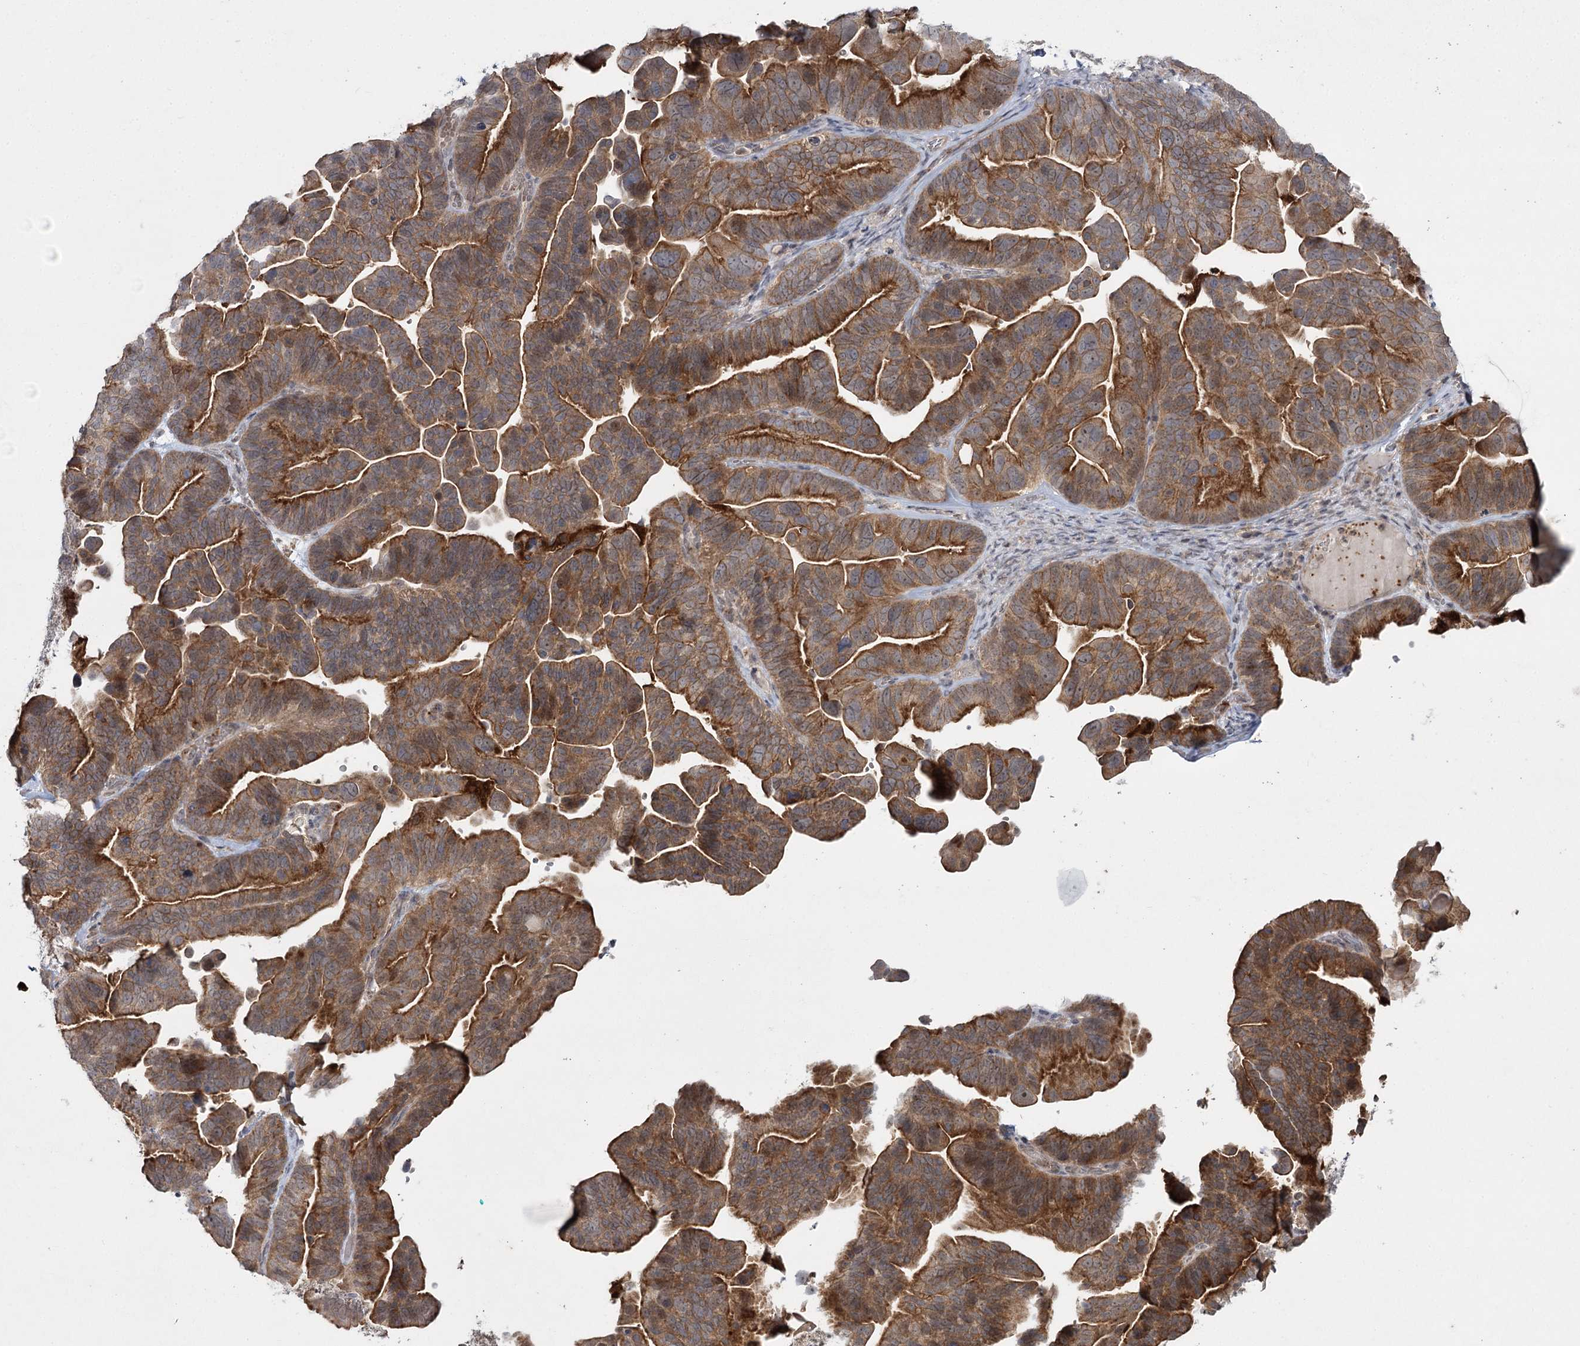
{"staining": {"intensity": "strong", "quantity": ">75%", "location": "cytoplasmic/membranous"}, "tissue": "ovarian cancer", "cell_type": "Tumor cells", "image_type": "cancer", "snomed": [{"axis": "morphology", "description": "Cystadenocarcinoma, serous, NOS"}, {"axis": "topography", "description": "Ovary"}], "caption": "A high amount of strong cytoplasmic/membranous expression is identified in approximately >75% of tumor cells in serous cystadenocarcinoma (ovarian) tissue.", "gene": "WDR44", "patient": {"sex": "female", "age": 56}}